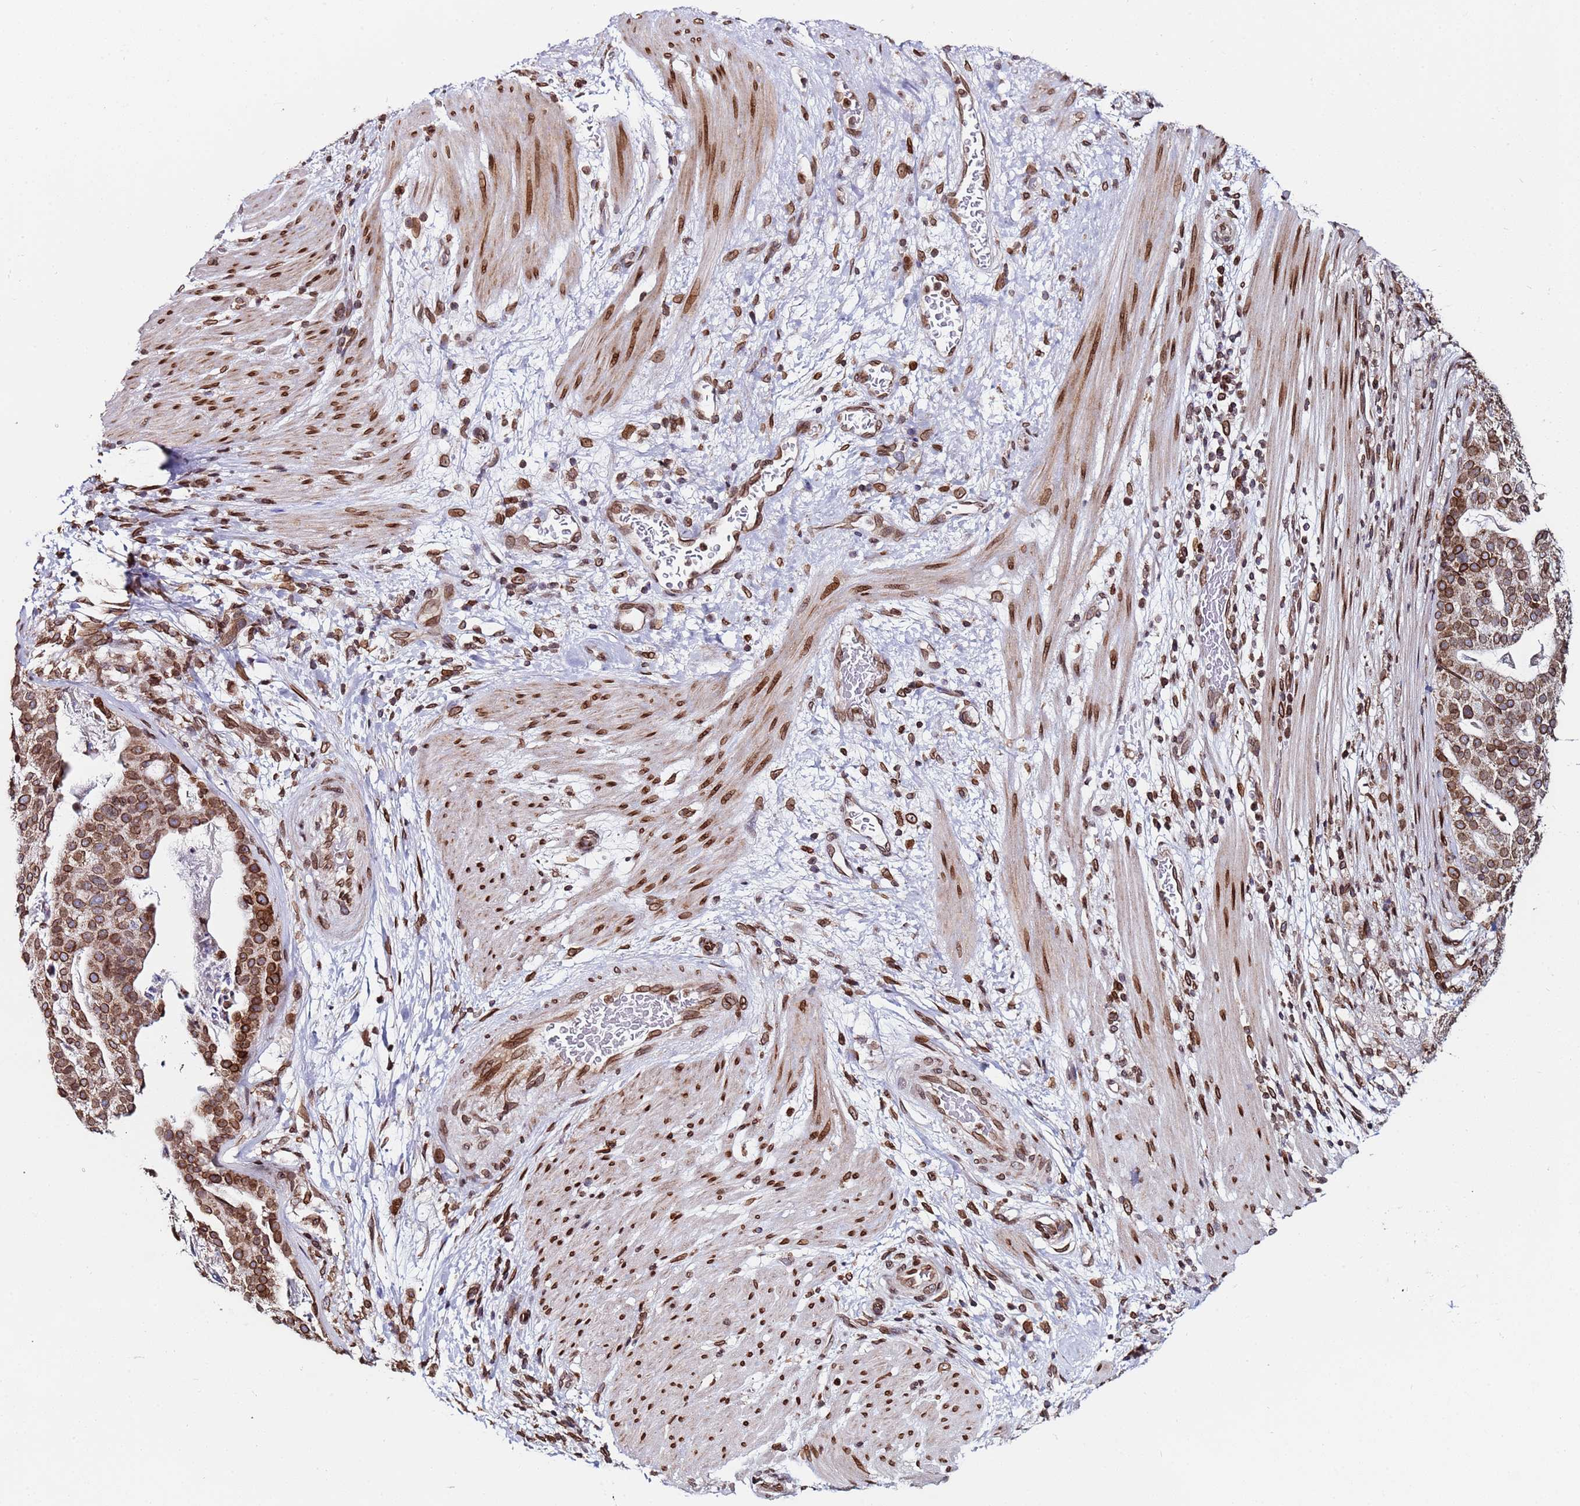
{"staining": {"intensity": "moderate", "quantity": ">75%", "location": "cytoplasmic/membranous,nuclear"}, "tissue": "stomach cancer", "cell_type": "Tumor cells", "image_type": "cancer", "snomed": [{"axis": "morphology", "description": "Adenocarcinoma, NOS"}, {"axis": "topography", "description": "Stomach"}], "caption": "Protein staining of stomach adenocarcinoma tissue exhibits moderate cytoplasmic/membranous and nuclear positivity in approximately >75% of tumor cells. The protein is stained brown, and the nuclei are stained in blue (DAB IHC with brightfield microscopy, high magnification).", "gene": "TOR1AIP1", "patient": {"sex": "male", "age": 48}}